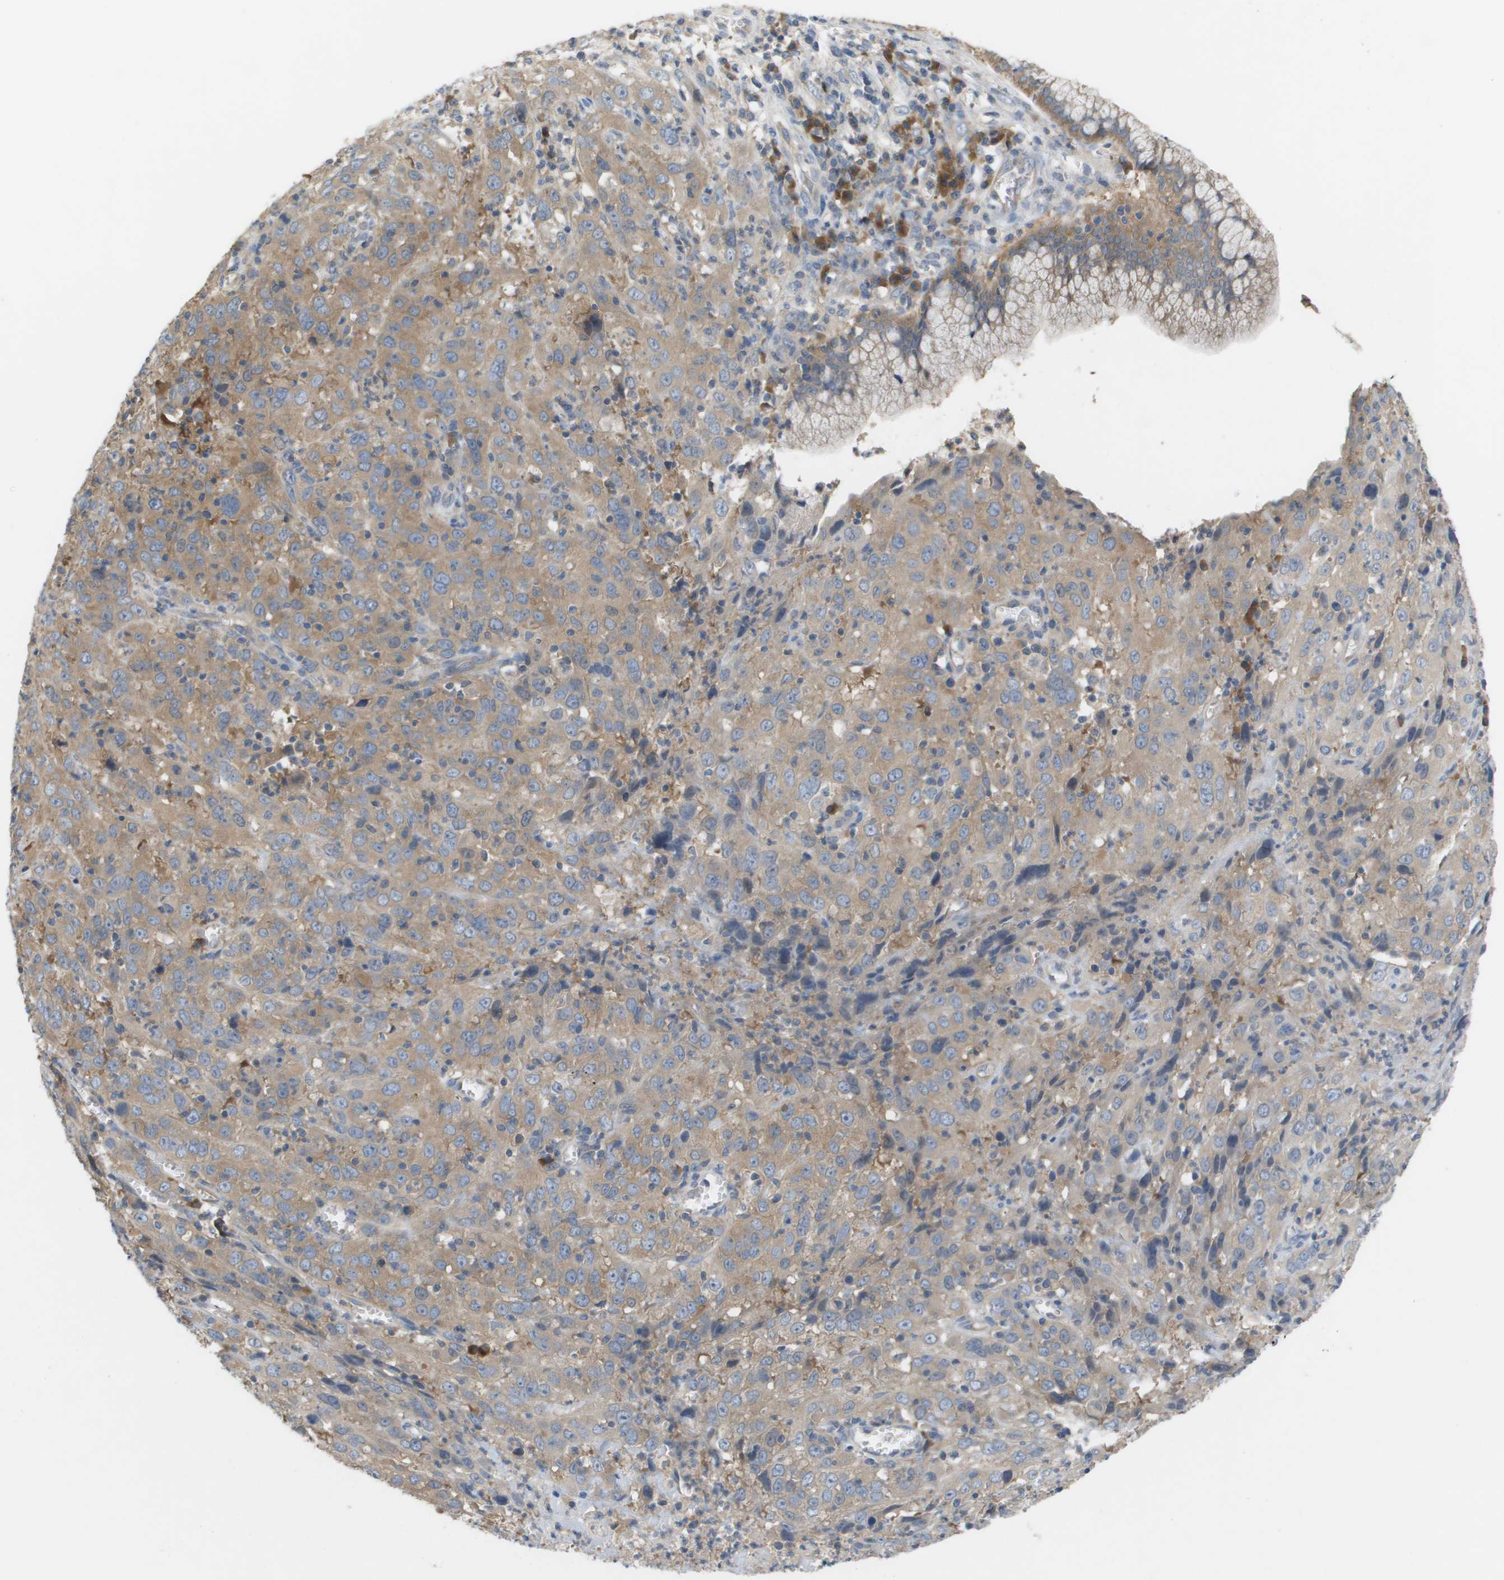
{"staining": {"intensity": "weak", "quantity": ">75%", "location": "cytoplasmic/membranous"}, "tissue": "cervical cancer", "cell_type": "Tumor cells", "image_type": "cancer", "snomed": [{"axis": "morphology", "description": "Squamous cell carcinoma, NOS"}, {"axis": "topography", "description": "Cervix"}], "caption": "Human cervical cancer (squamous cell carcinoma) stained for a protein (brown) displays weak cytoplasmic/membranous positive staining in about >75% of tumor cells.", "gene": "UBA5", "patient": {"sex": "female", "age": 32}}